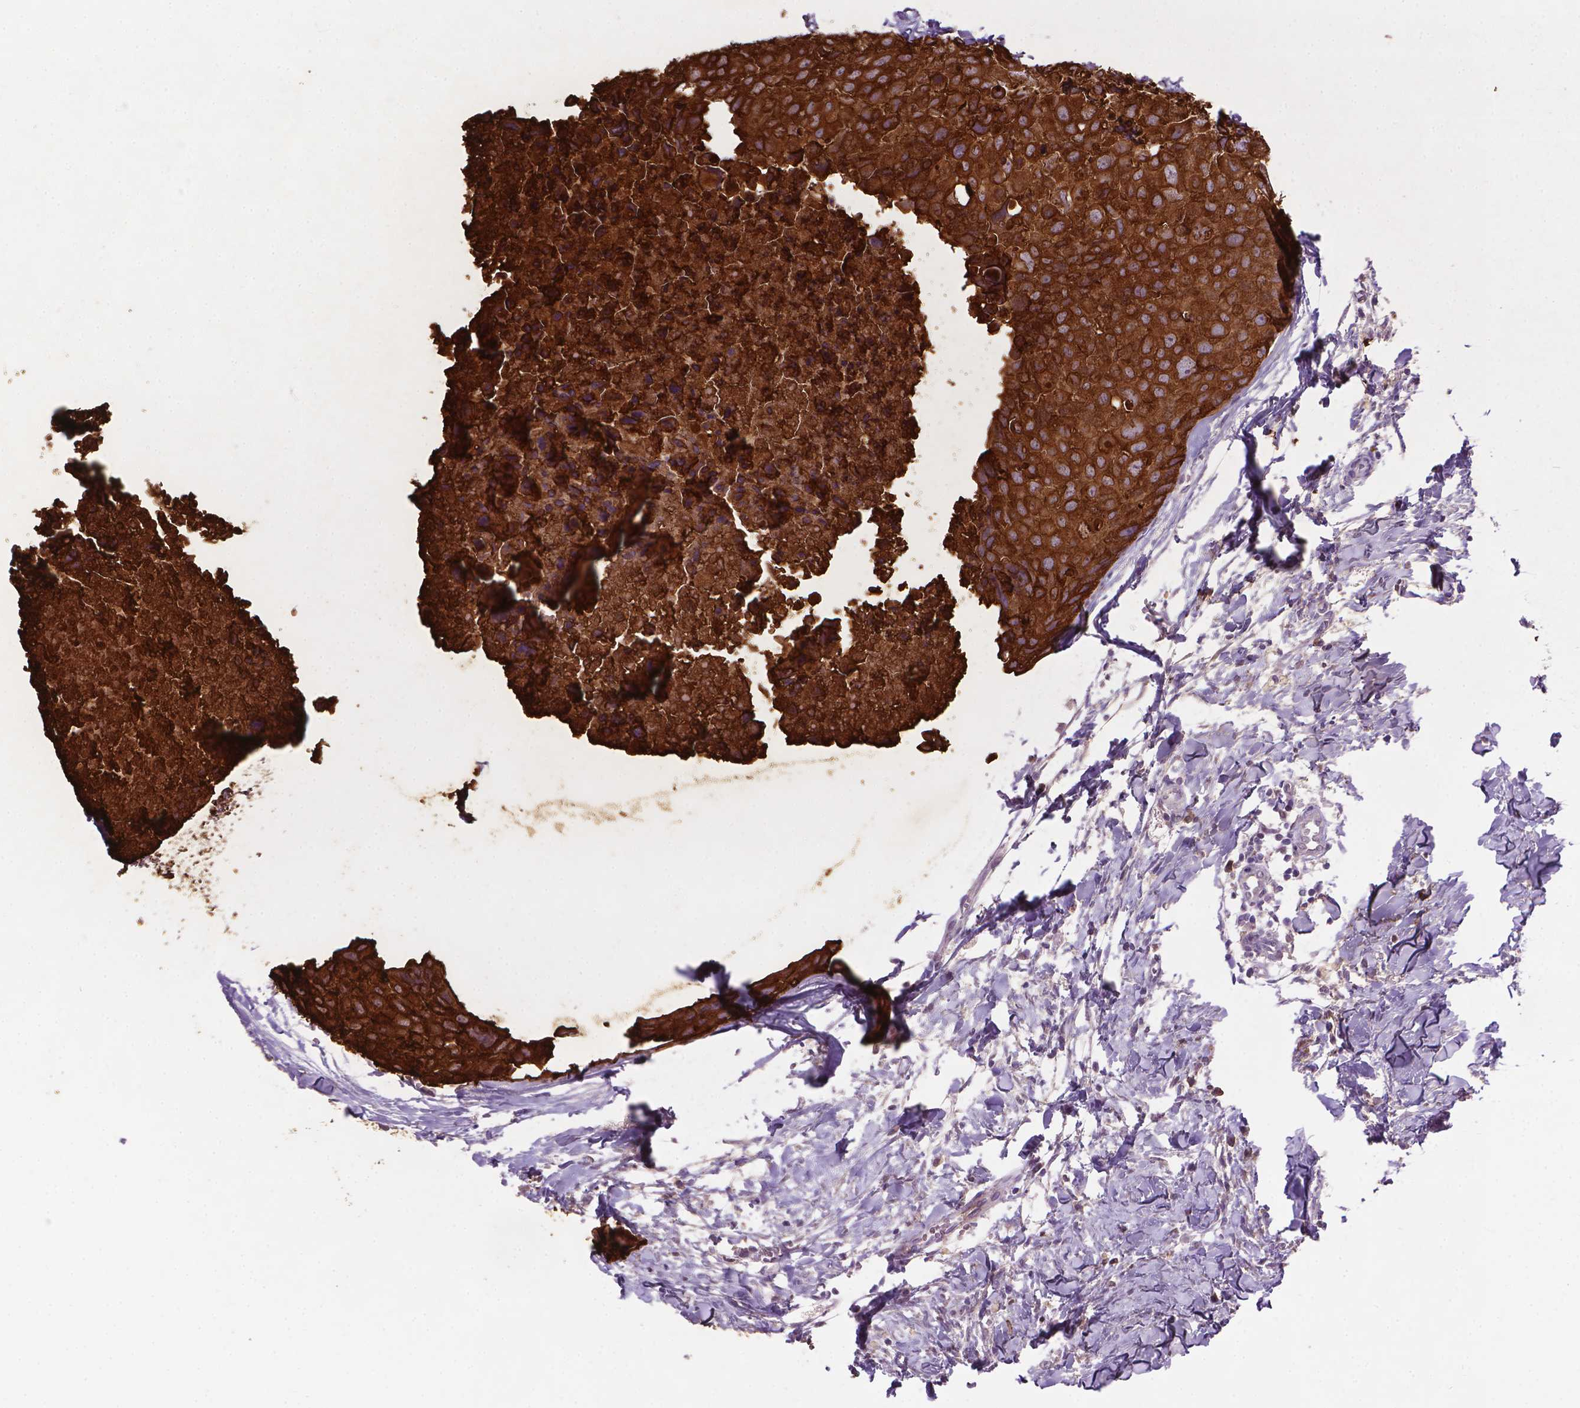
{"staining": {"intensity": "strong", "quantity": ">75%", "location": "cytoplasmic/membranous"}, "tissue": "breast cancer", "cell_type": "Tumor cells", "image_type": "cancer", "snomed": [{"axis": "morphology", "description": "Duct carcinoma"}, {"axis": "topography", "description": "Breast"}], "caption": "IHC photomicrograph of neoplastic tissue: human breast invasive ductal carcinoma stained using IHC exhibits high levels of strong protein expression localized specifically in the cytoplasmic/membranous of tumor cells, appearing as a cytoplasmic/membranous brown color.", "gene": "MUC1", "patient": {"sex": "female", "age": 38}}